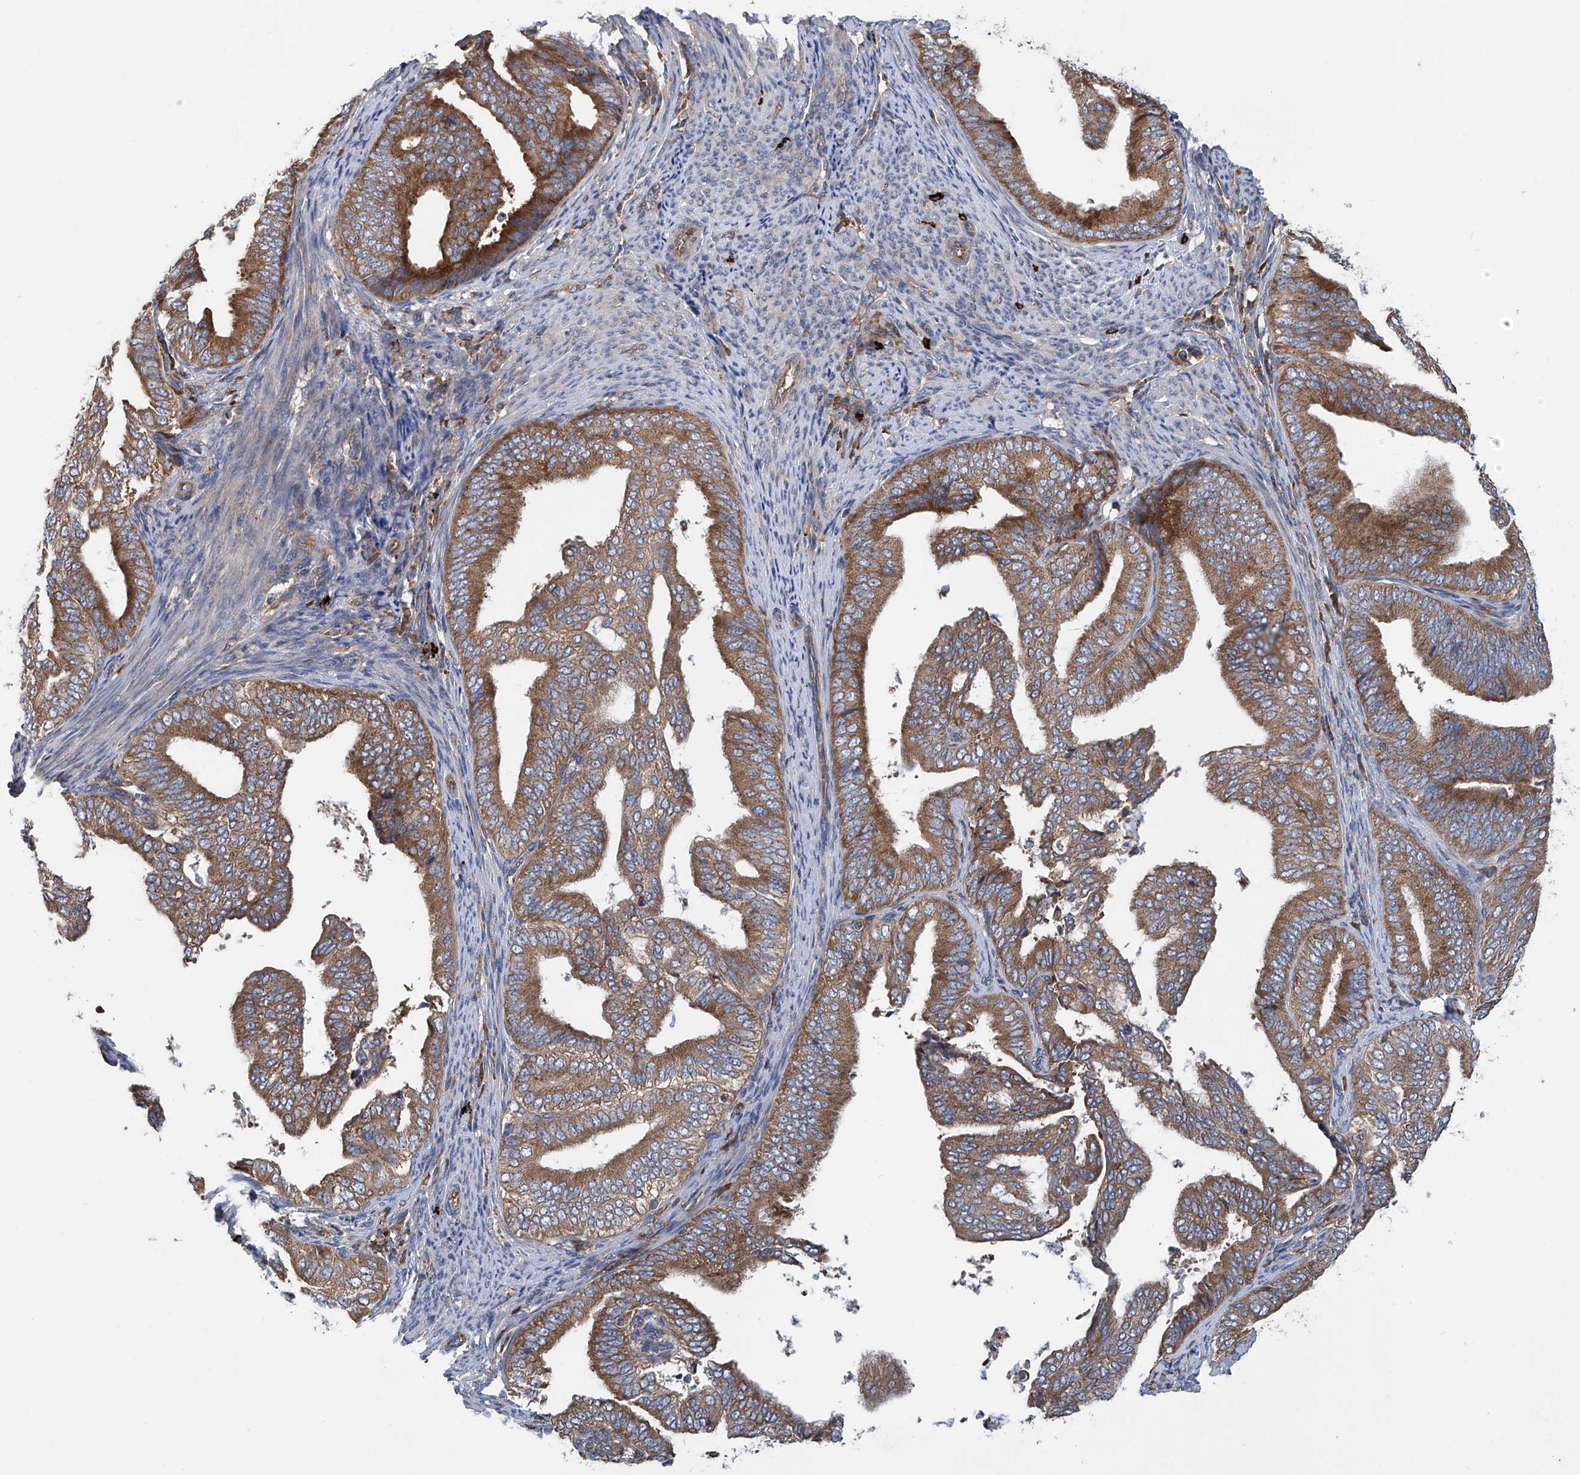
{"staining": {"intensity": "moderate", "quantity": ">75%", "location": "cytoplasmic/membranous"}, "tissue": "endometrial cancer", "cell_type": "Tumor cells", "image_type": "cancer", "snomed": [{"axis": "morphology", "description": "Adenocarcinoma, NOS"}, {"axis": "topography", "description": "Endometrium"}], "caption": "A brown stain labels moderate cytoplasmic/membranous staining of a protein in human endometrial adenocarcinoma tumor cells.", "gene": "SENP2", "patient": {"sex": "female", "age": 58}}